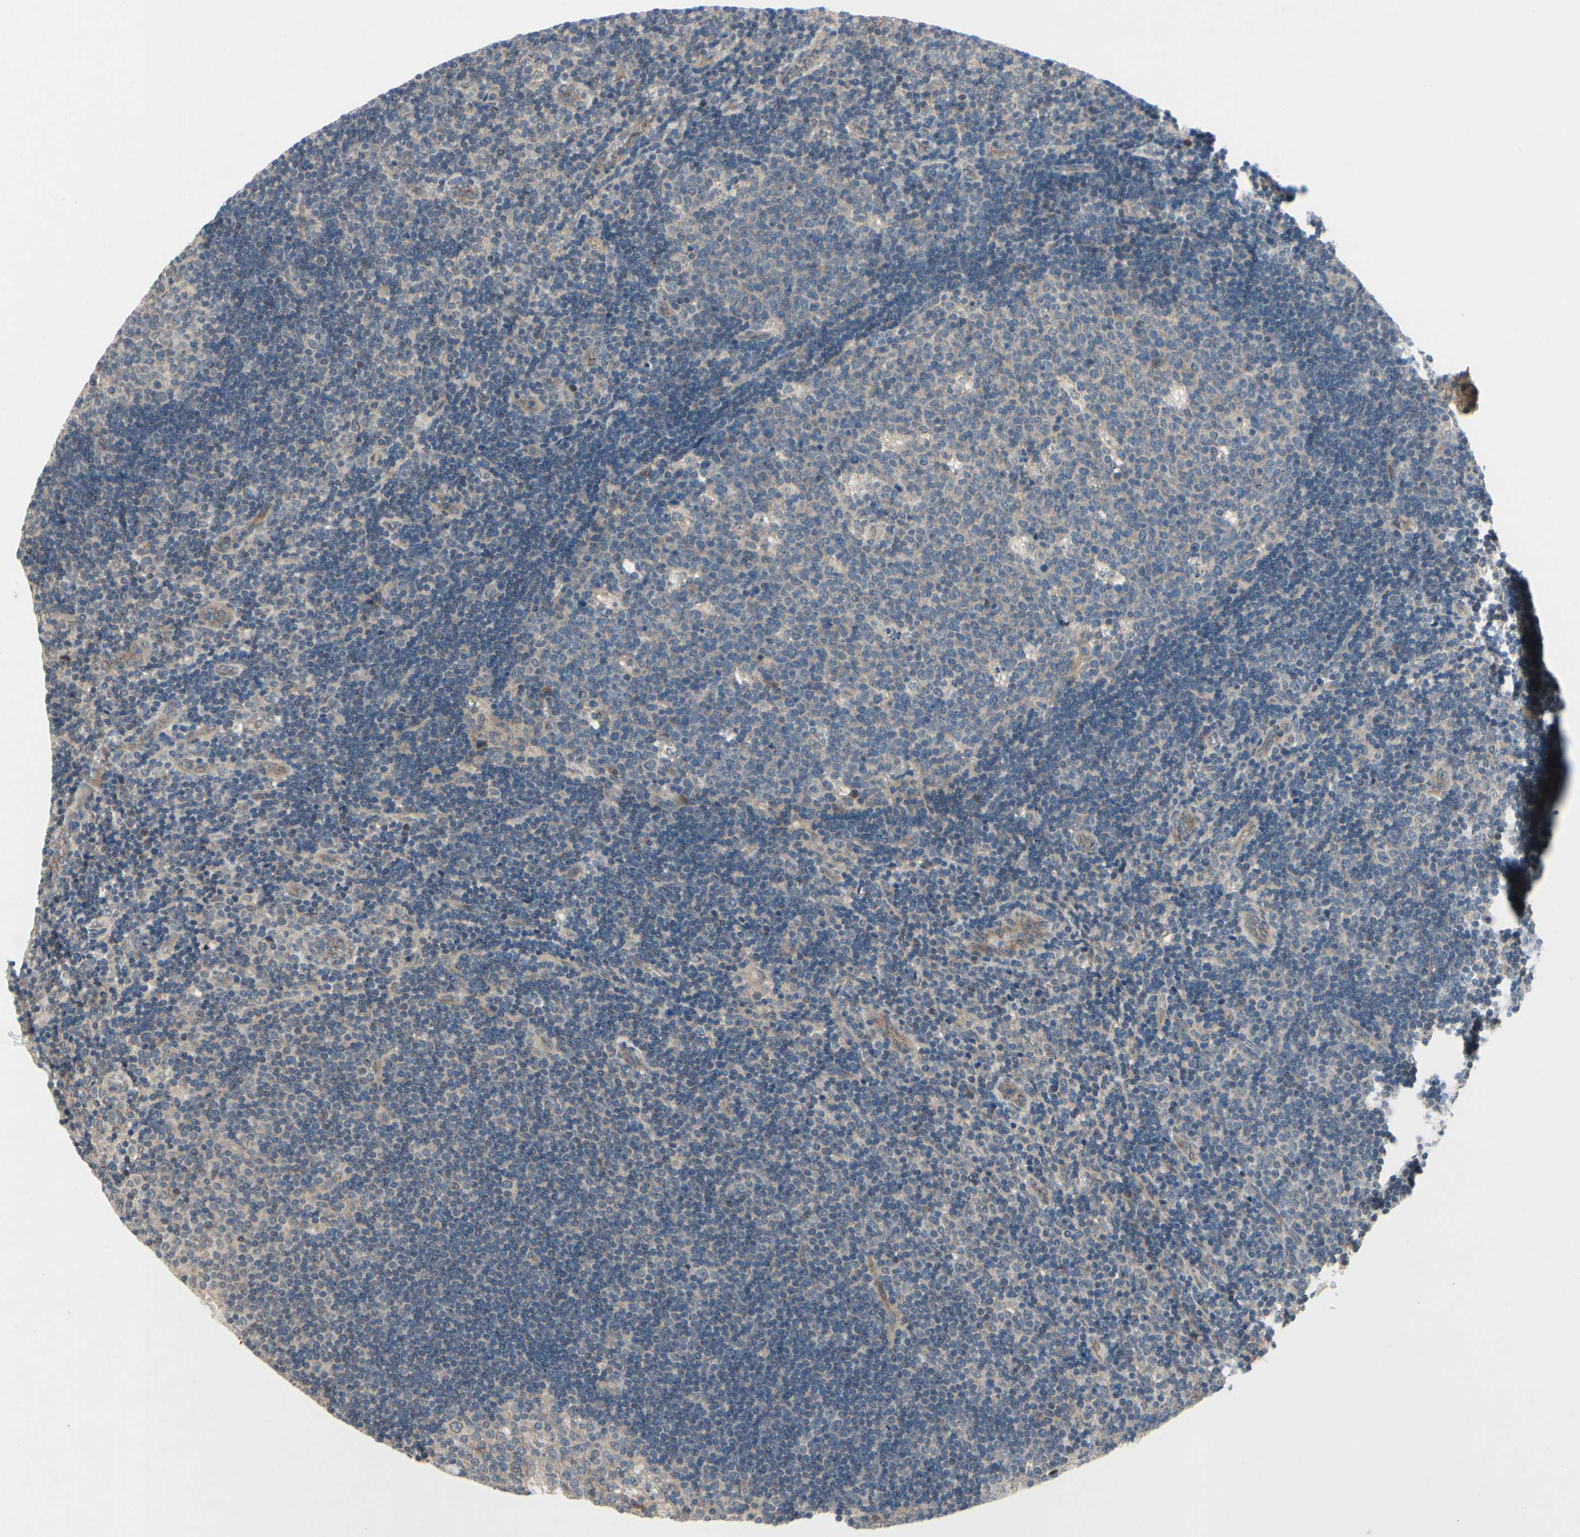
{"staining": {"intensity": "weak", "quantity": "25%-75%", "location": "cytoplasmic/membranous"}, "tissue": "lymph node", "cell_type": "Germinal center cells", "image_type": "normal", "snomed": [{"axis": "morphology", "description": "Normal tissue, NOS"}, {"axis": "topography", "description": "Lymph node"}, {"axis": "topography", "description": "Salivary gland"}], "caption": "This is a photomicrograph of immunohistochemistry (IHC) staining of unremarkable lymph node, which shows weak positivity in the cytoplasmic/membranous of germinal center cells.", "gene": "ICAM5", "patient": {"sex": "male", "age": 8}}